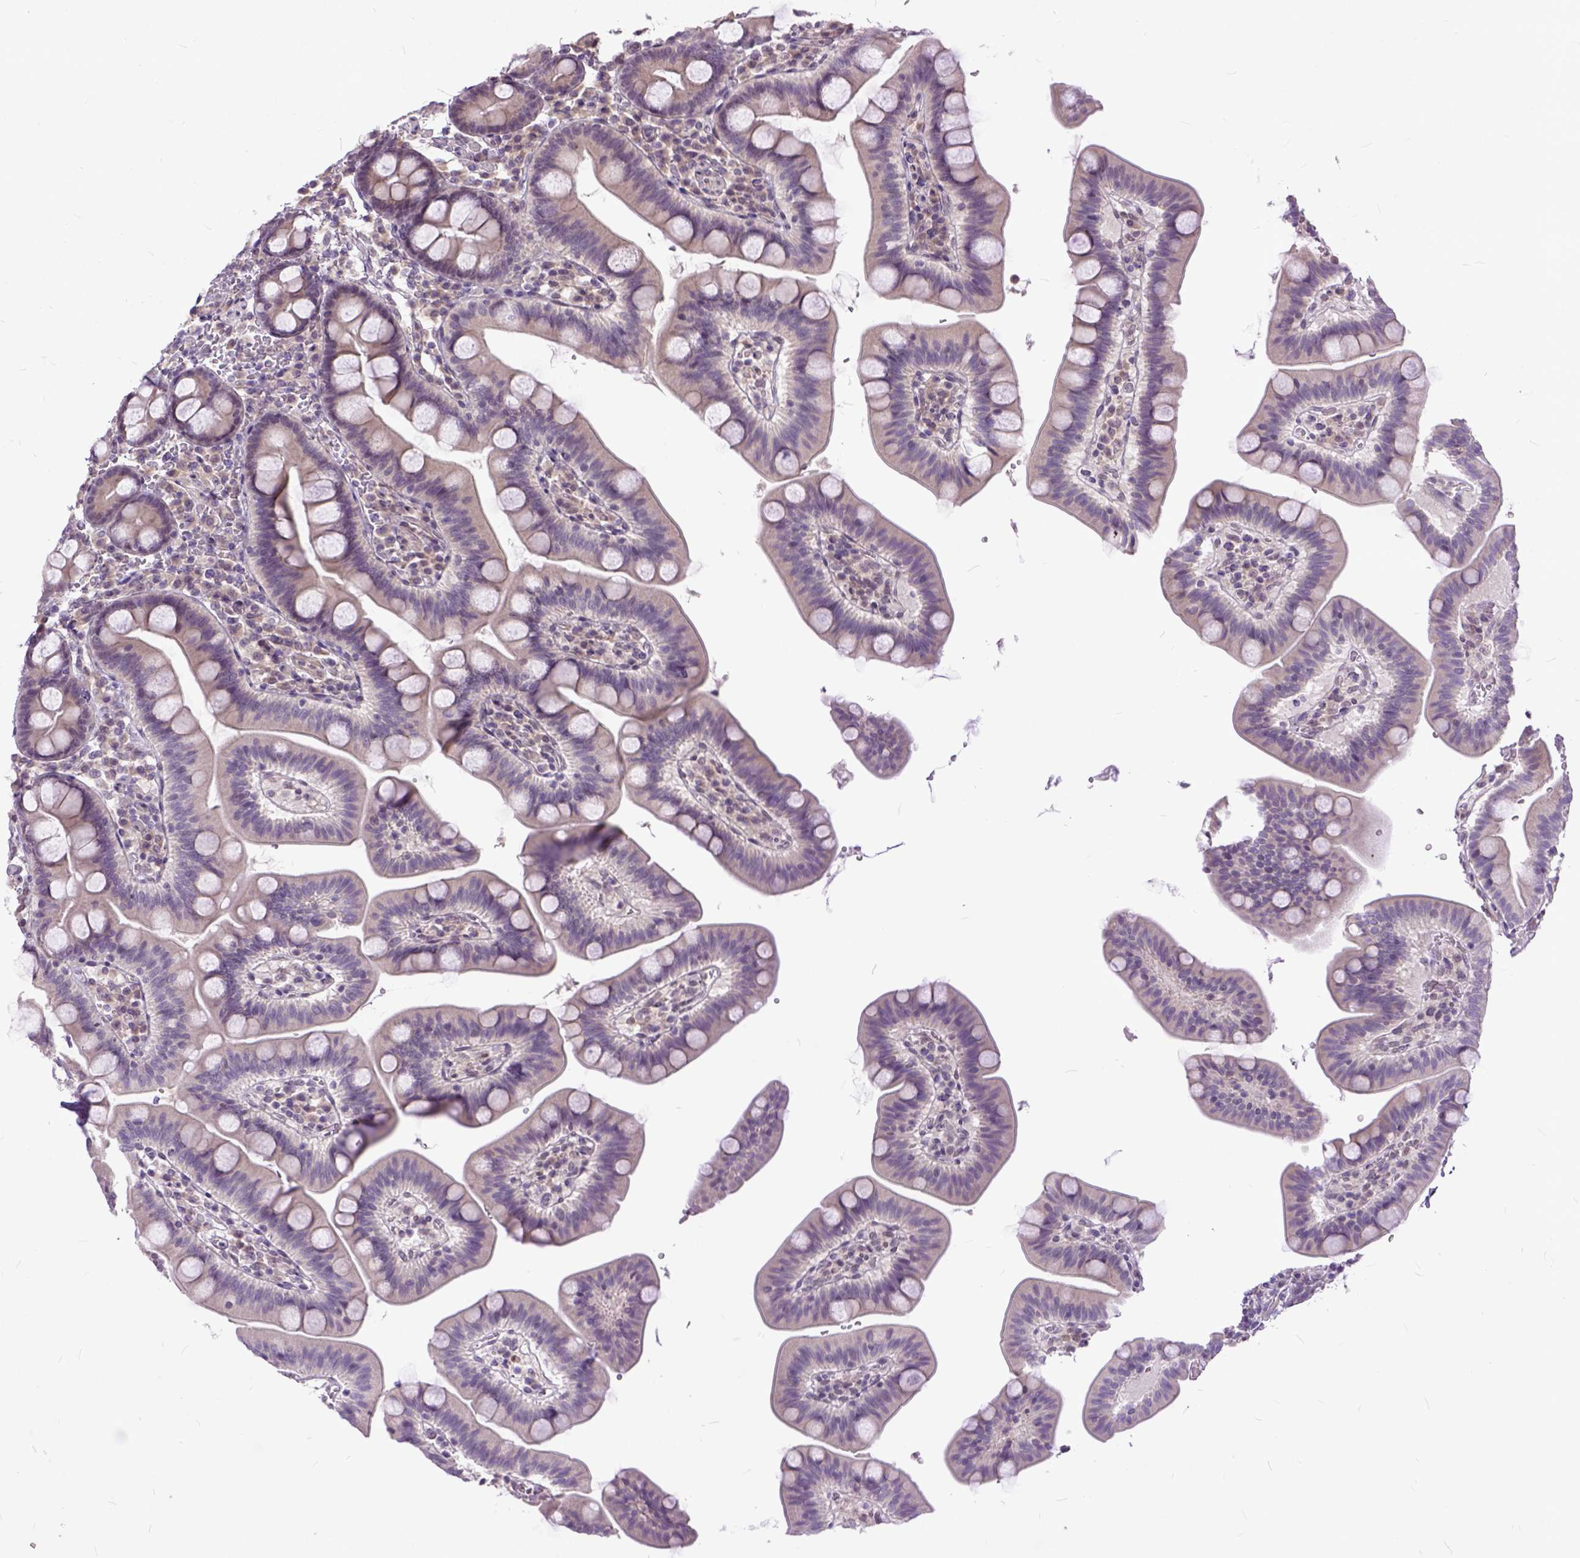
{"staining": {"intensity": "negative", "quantity": "none", "location": "none"}, "tissue": "duodenum", "cell_type": "Glandular cells", "image_type": "normal", "snomed": [{"axis": "morphology", "description": "Normal tissue, NOS"}, {"axis": "topography", "description": "Pancreas"}, {"axis": "topography", "description": "Duodenum"}], "caption": "Immunohistochemistry (IHC) photomicrograph of benign human duodenum stained for a protein (brown), which demonstrates no staining in glandular cells. The staining was performed using DAB (3,3'-diaminobenzidine) to visualize the protein expression in brown, while the nuclei were stained in blue with hematoxylin (Magnification: 20x).", "gene": "TCEAL7", "patient": {"sex": "male", "age": 59}}